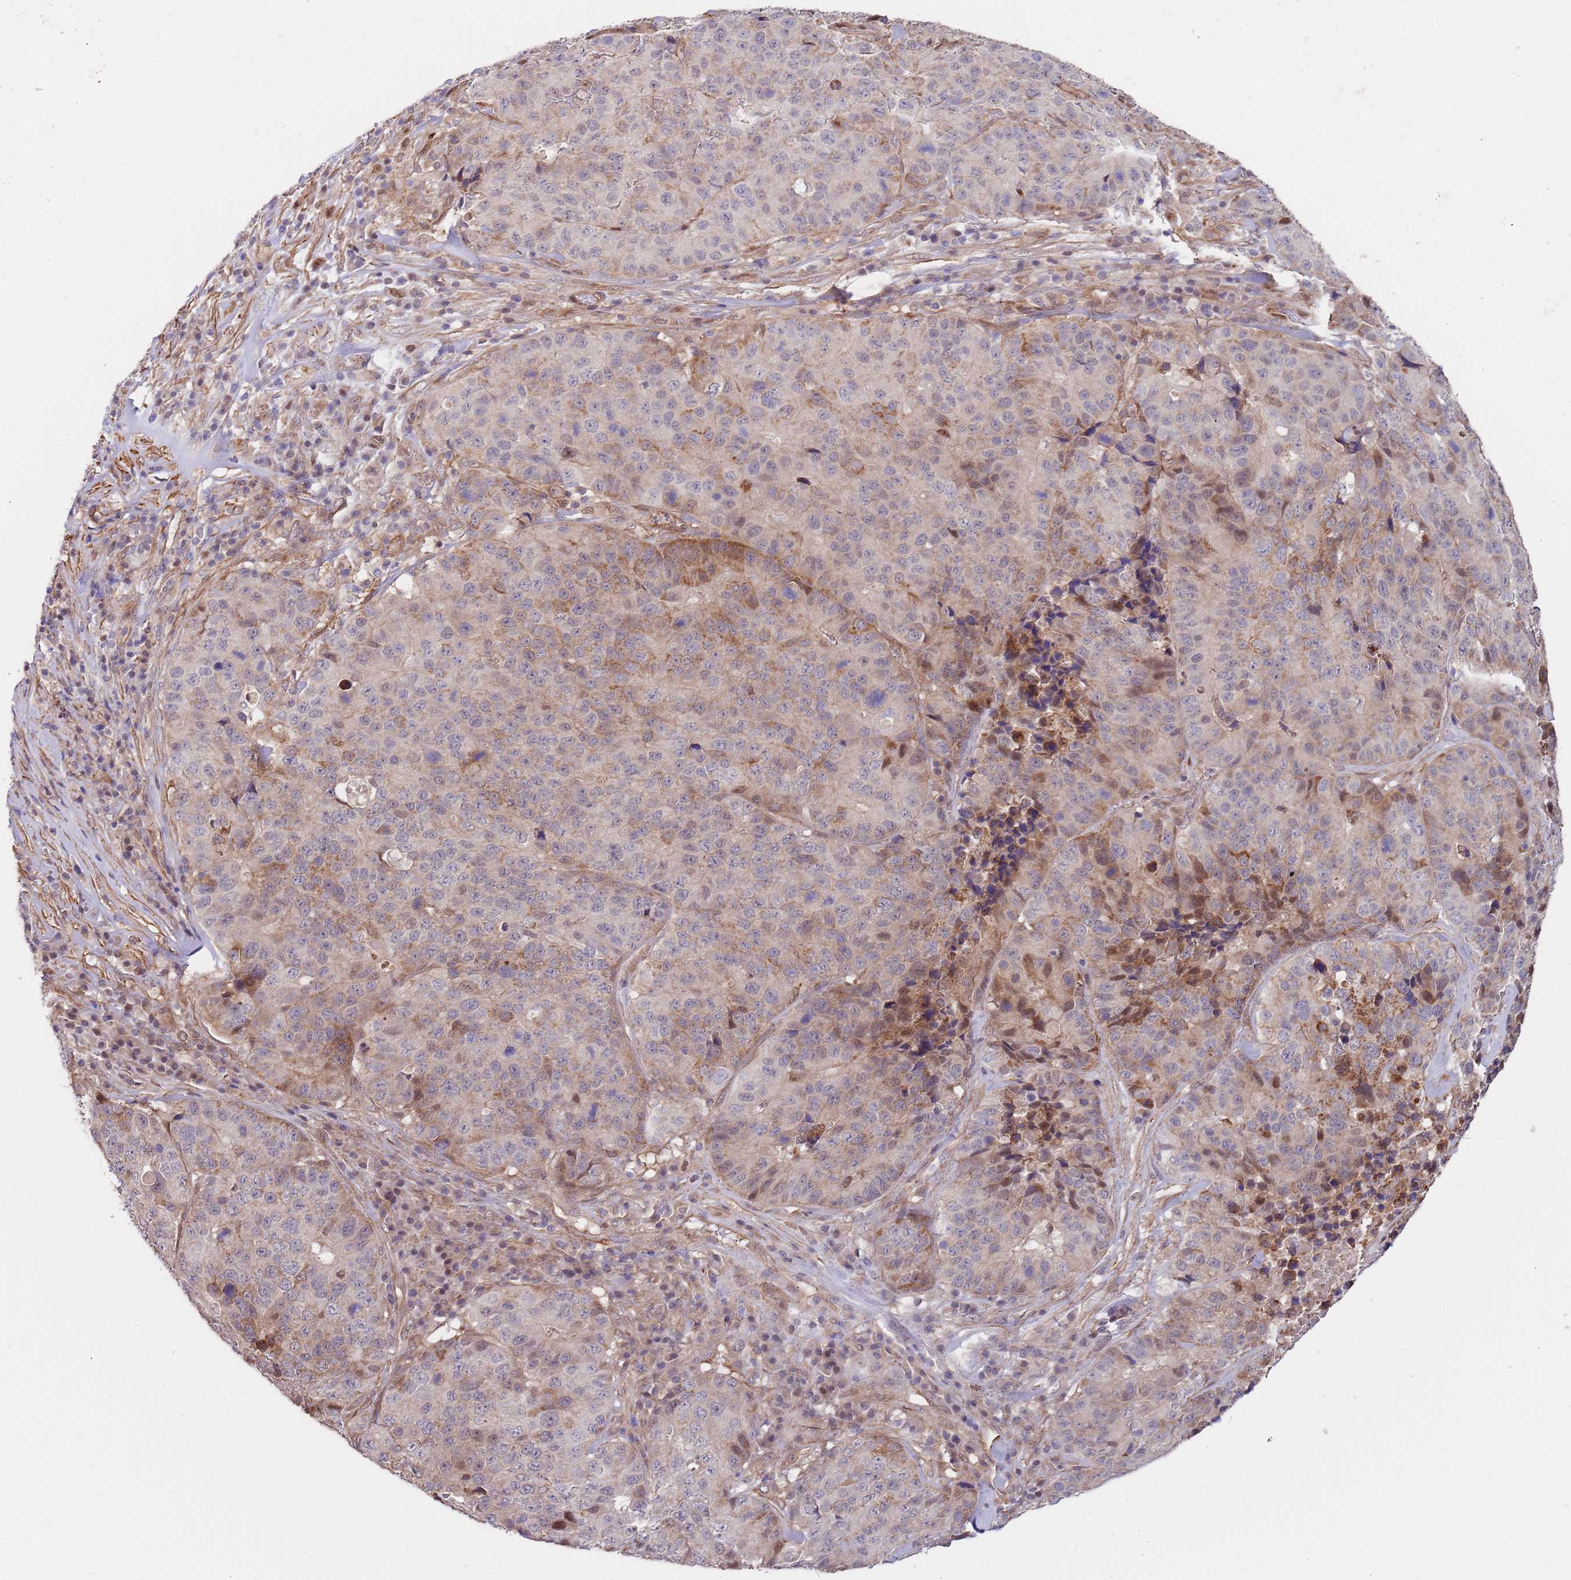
{"staining": {"intensity": "moderate", "quantity": "<25%", "location": "cytoplasmic/membranous"}, "tissue": "stomach cancer", "cell_type": "Tumor cells", "image_type": "cancer", "snomed": [{"axis": "morphology", "description": "Adenocarcinoma, NOS"}, {"axis": "topography", "description": "Stomach"}], "caption": "Stomach adenocarcinoma stained for a protein (brown) demonstrates moderate cytoplasmic/membranous positive positivity in approximately <25% of tumor cells.", "gene": "BPNT1", "patient": {"sex": "male", "age": 71}}